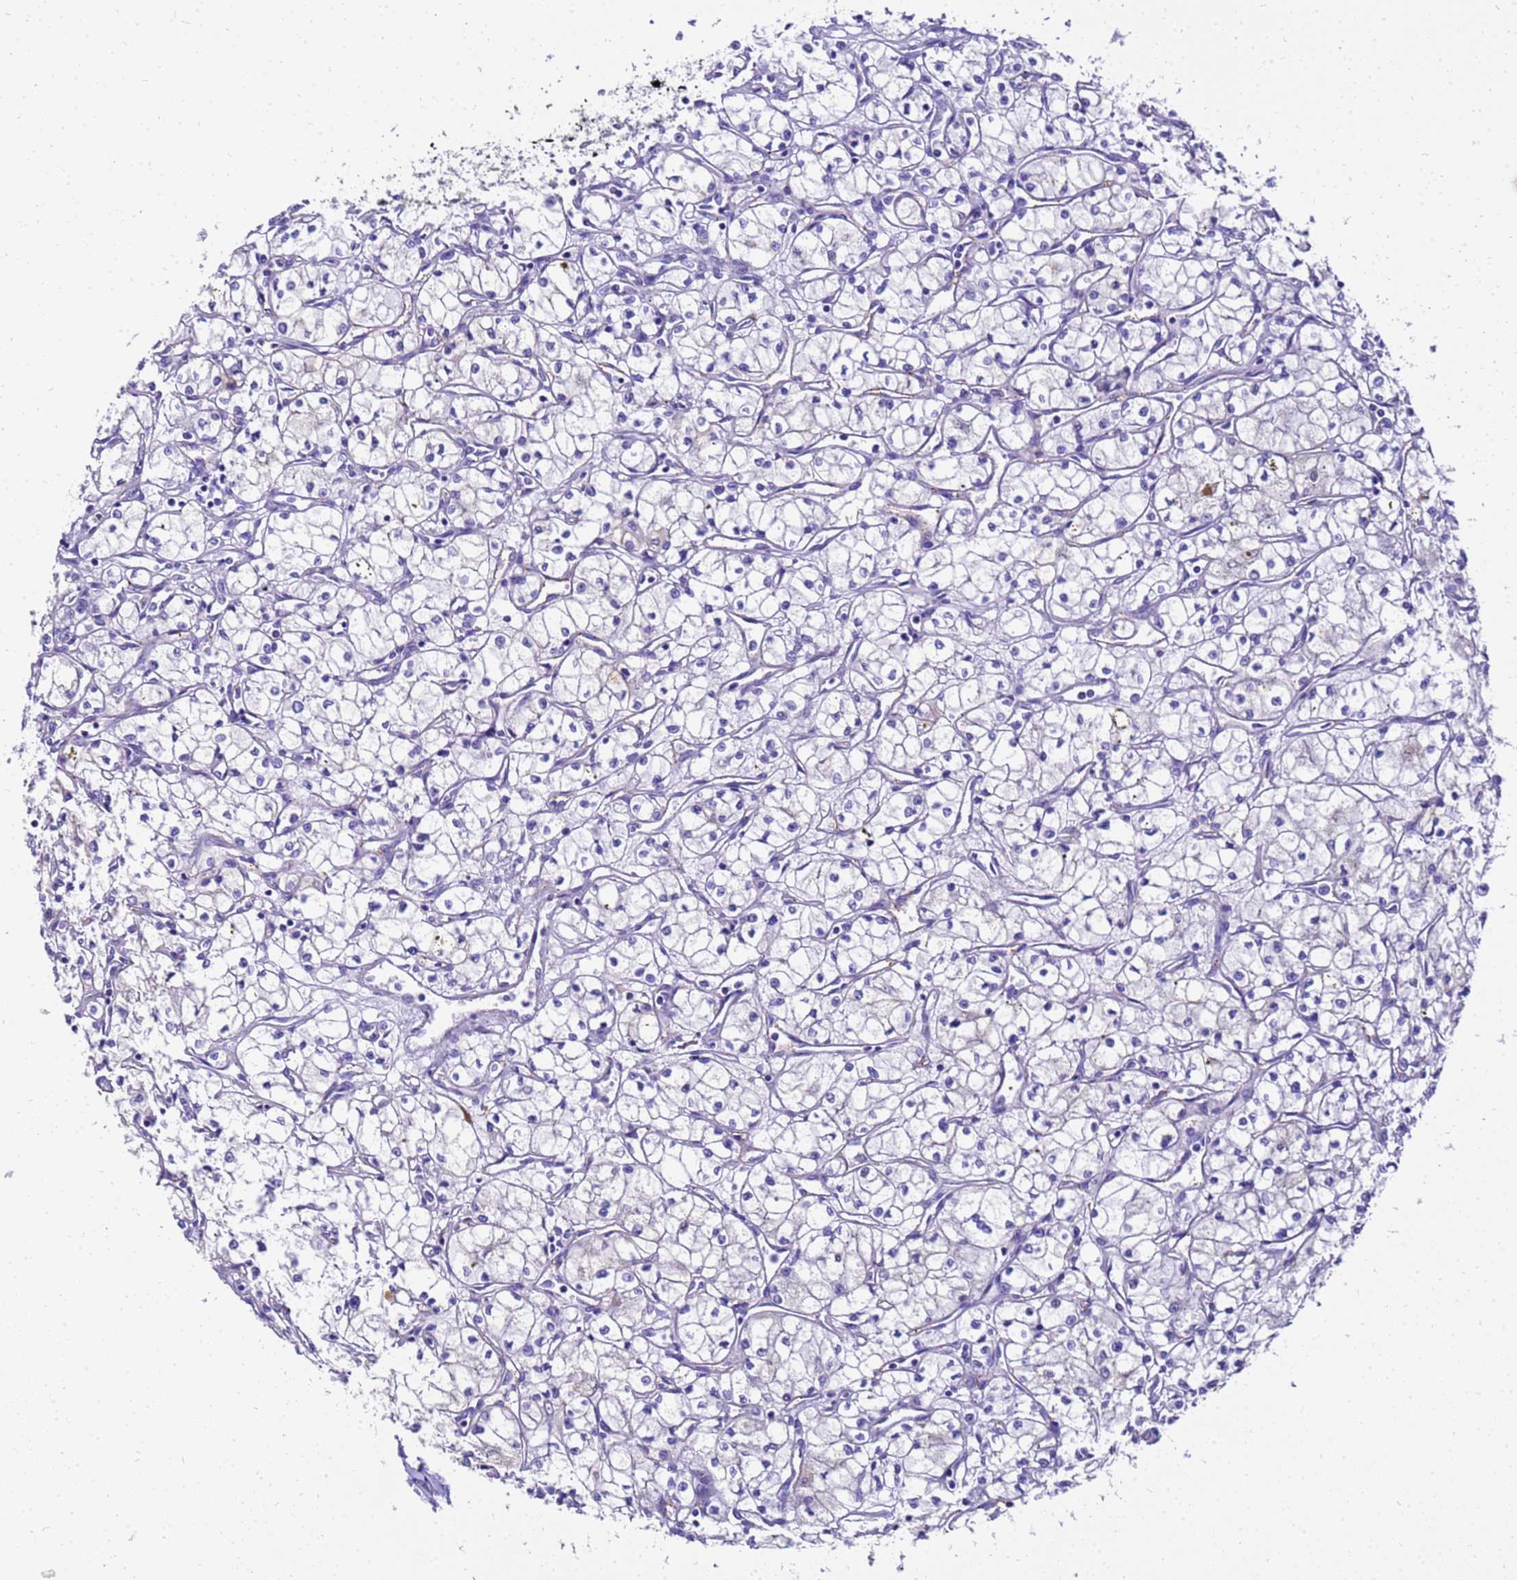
{"staining": {"intensity": "negative", "quantity": "none", "location": "none"}, "tissue": "renal cancer", "cell_type": "Tumor cells", "image_type": "cancer", "snomed": [{"axis": "morphology", "description": "Adenocarcinoma, NOS"}, {"axis": "topography", "description": "Kidney"}], "caption": "Protein analysis of renal adenocarcinoma shows no significant expression in tumor cells.", "gene": "HSPB6", "patient": {"sex": "male", "age": 59}}